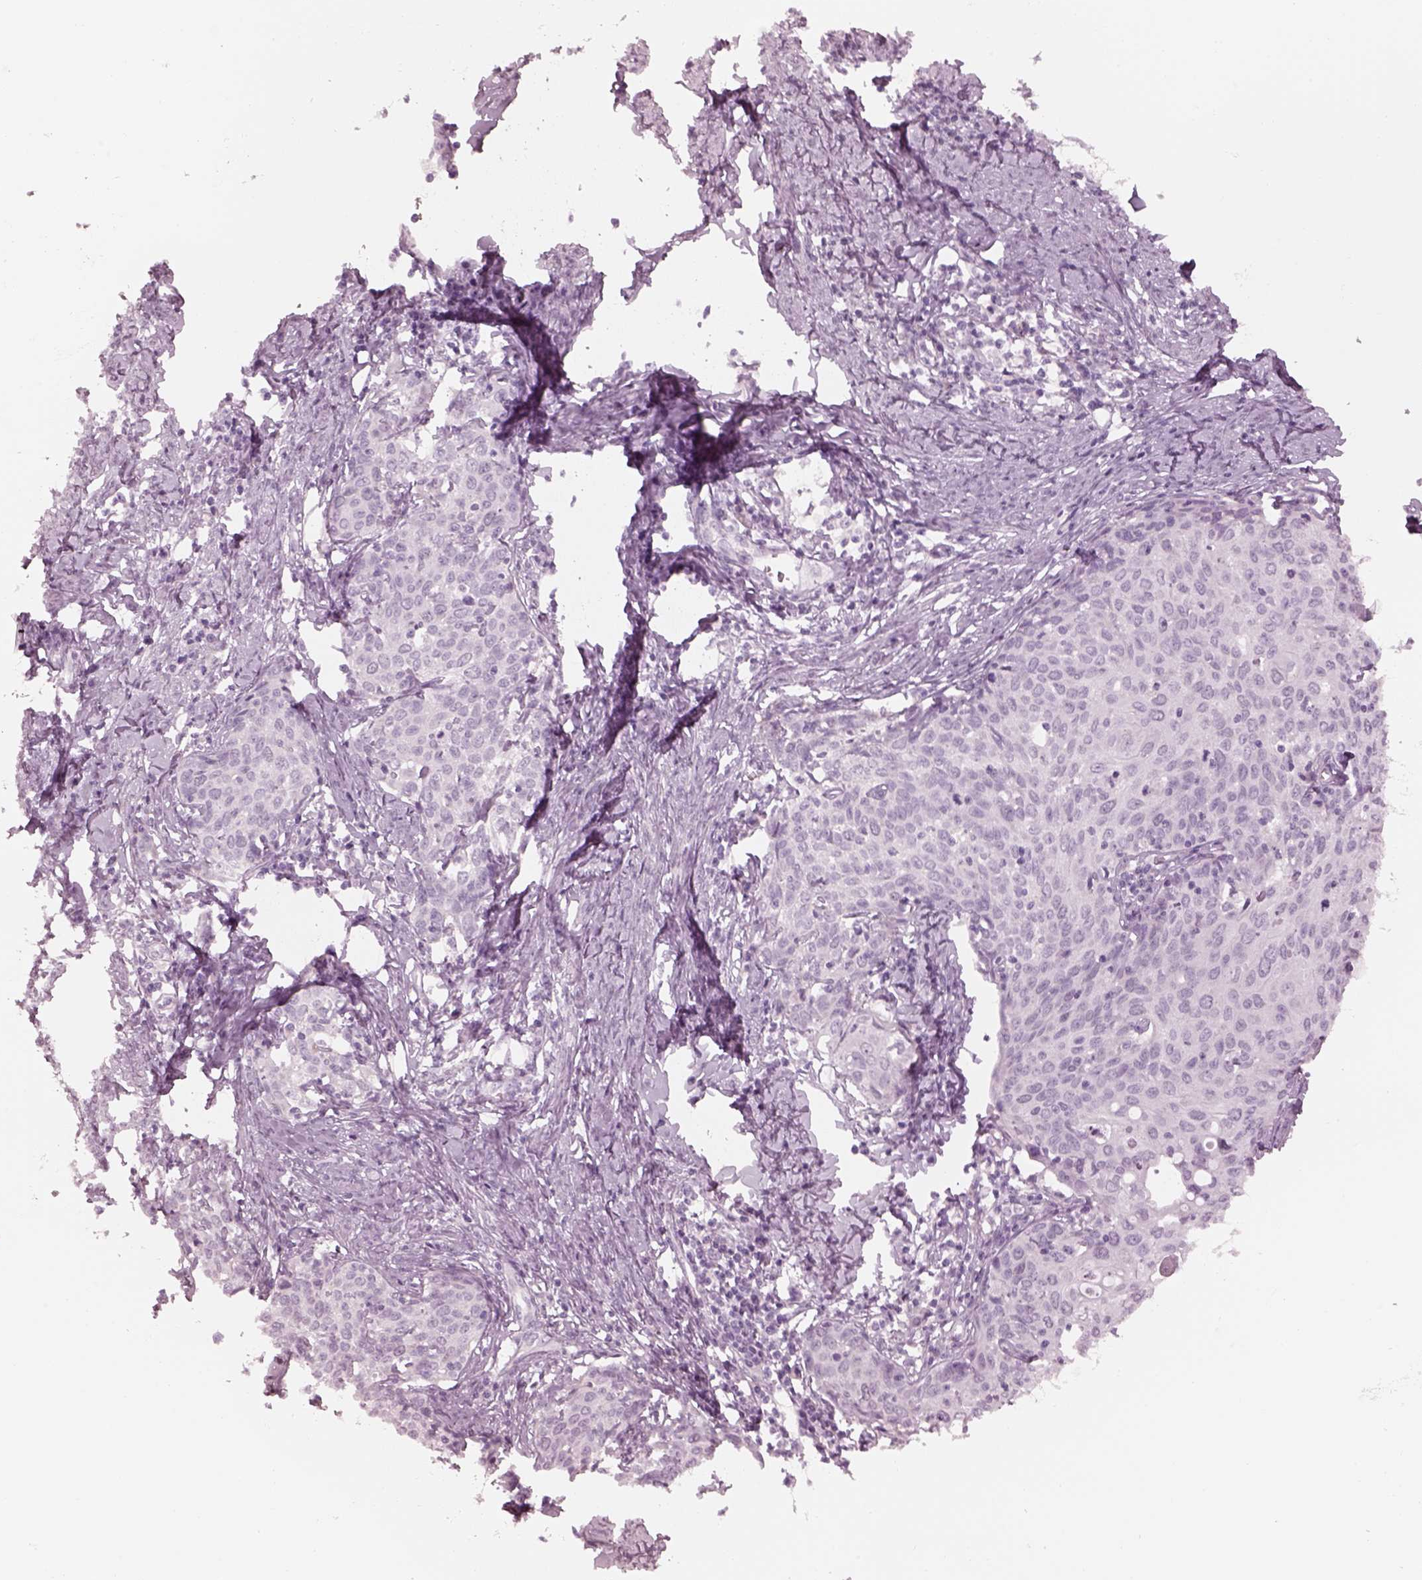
{"staining": {"intensity": "negative", "quantity": "none", "location": "none"}, "tissue": "cervical cancer", "cell_type": "Tumor cells", "image_type": "cancer", "snomed": [{"axis": "morphology", "description": "Squamous cell carcinoma, NOS"}, {"axis": "topography", "description": "Cervix"}], "caption": "Immunohistochemistry (IHC) histopathology image of human cervical cancer stained for a protein (brown), which shows no positivity in tumor cells.", "gene": "KRTAP24-1", "patient": {"sex": "female", "age": 62}}